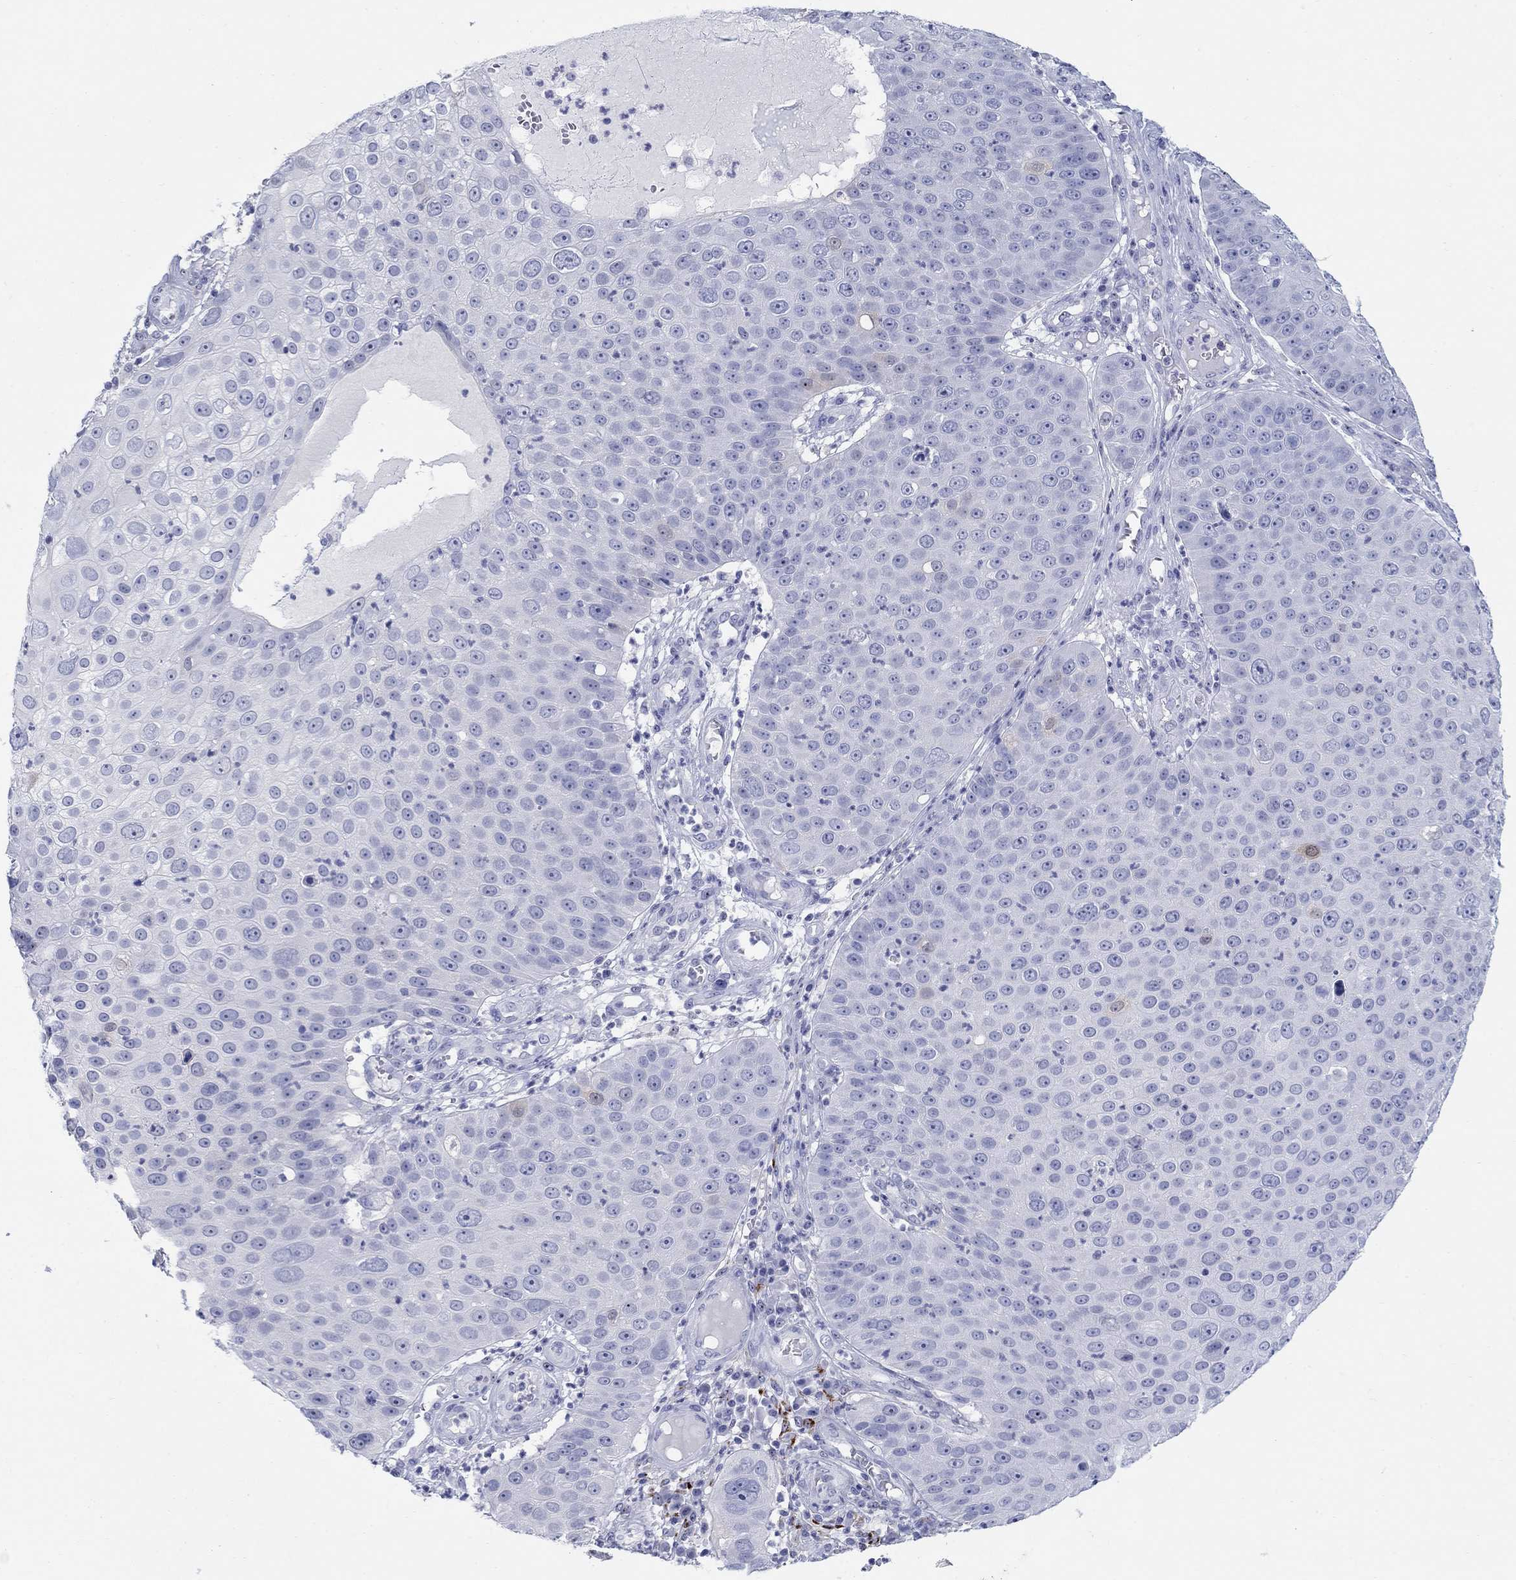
{"staining": {"intensity": "negative", "quantity": "none", "location": "none"}, "tissue": "skin cancer", "cell_type": "Tumor cells", "image_type": "cancer", "snomed": [{"axis": "morphology", "description": "Squamous cell carcinoma, NOS"}, {"axis": "topography", "description": "Skin"}], "caption": "Immunohistochemistry of human squamous cell carcinoma (skin) reveals no staining in tumor cells.", "gene": "AKR1C2", "patient": {"sex": "male", "age": 71}}